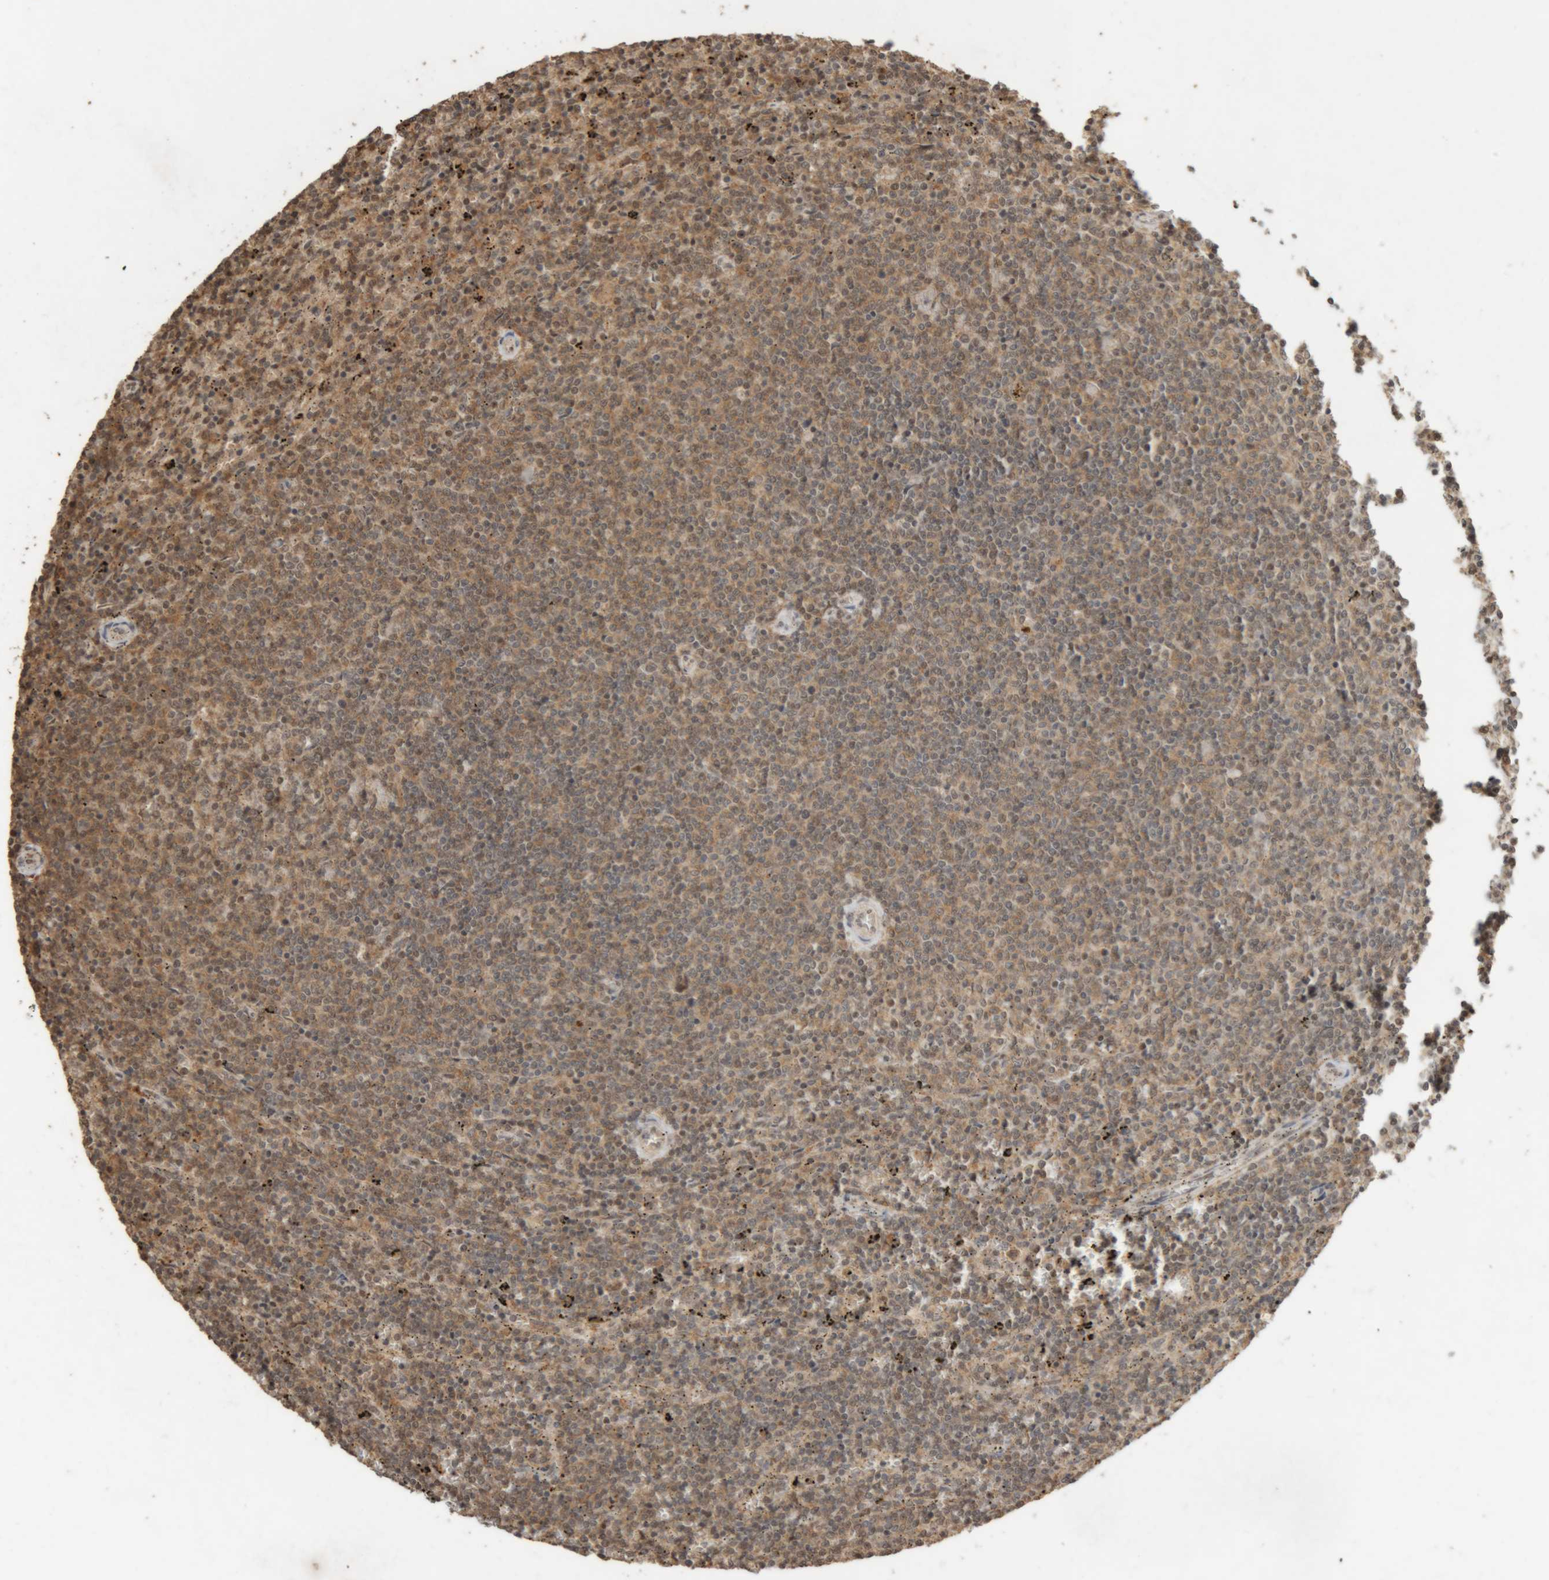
{"staining": {"intensity": "moderate", "quantity": "25%-75%", "location": "cytoplasmic/membranous,nuclear"}, "tissue": "lymphoma", "cell_type": "Tumor cells", "image_type": "cancer", "snomed": [{"axis": "morphology", "description": "Malignant lymphoma, non-Hodgkin's type, Low grade"}, {"axis": "topography", "description": "Spleen"}], "caption": "Immunohistochemical staining of malignant lymphoma, non-Hodgkin's type (low-grade) demonstrates moderate cytoplasmic/membranous and nuclear protein positivity in about 25%-75% of tumor cells. (IHC, brightfield microscopy, high magnification).", "gene": "KEAP1", "patient": {"sex": "female", "age": 50}}